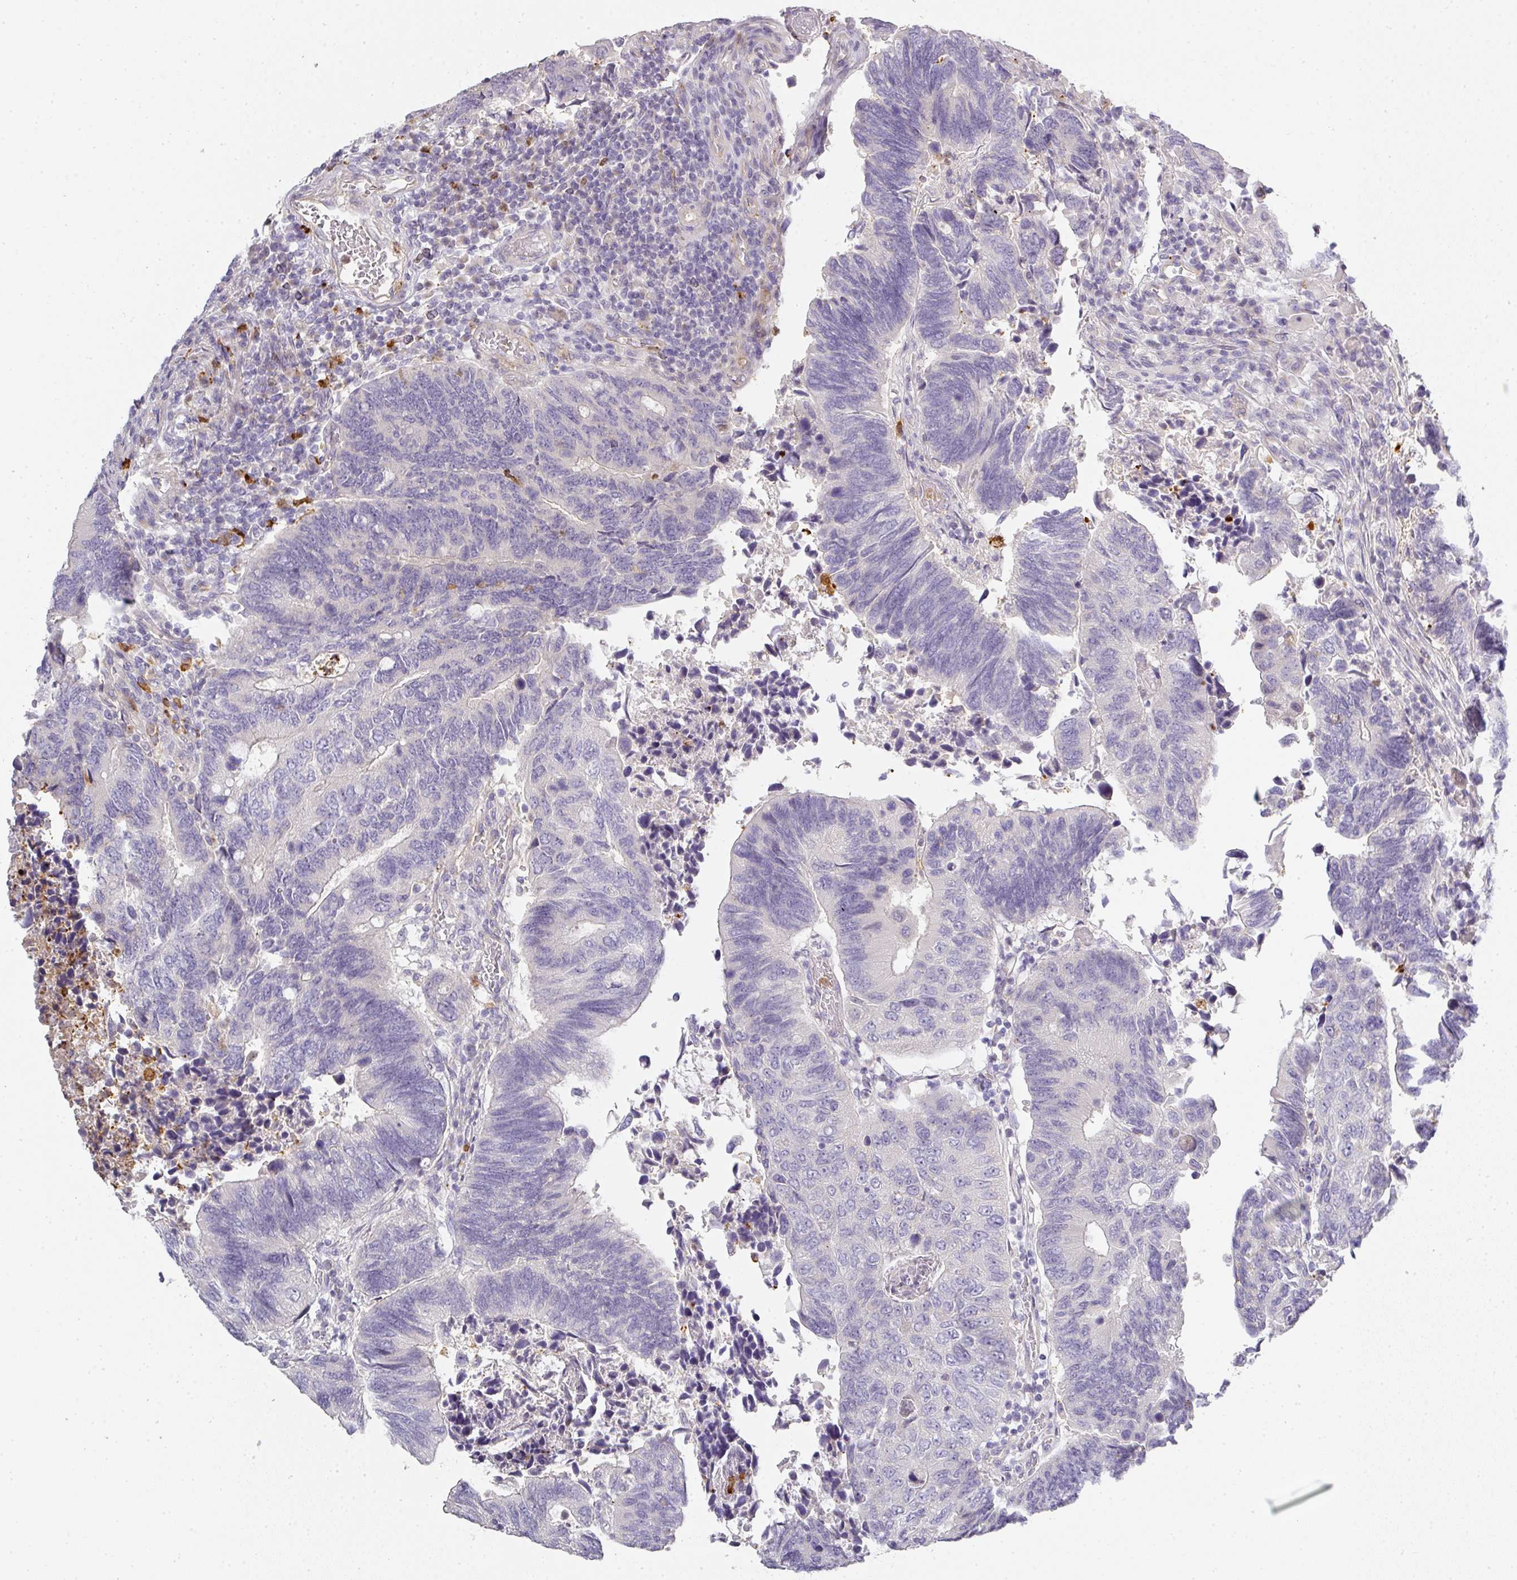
{"staining": {"intensity": "negative", "quantity": "none", "location": "none"}, "tissue": "colorectal cancer", "cell_type": "Tumor cells", "image_type": "cancer", "snomed": [{"axis": "morphology", "description": "Adenocarcinoma, NOS"}, {"axis": "topography", "description": "Colon"}], "caption": "Colorectal cancer was stained to show a protein in brown. There is no significant positivity in tumor cells.", "gene": "HHEX", "patient": {"sex": "male", "age": 87}}